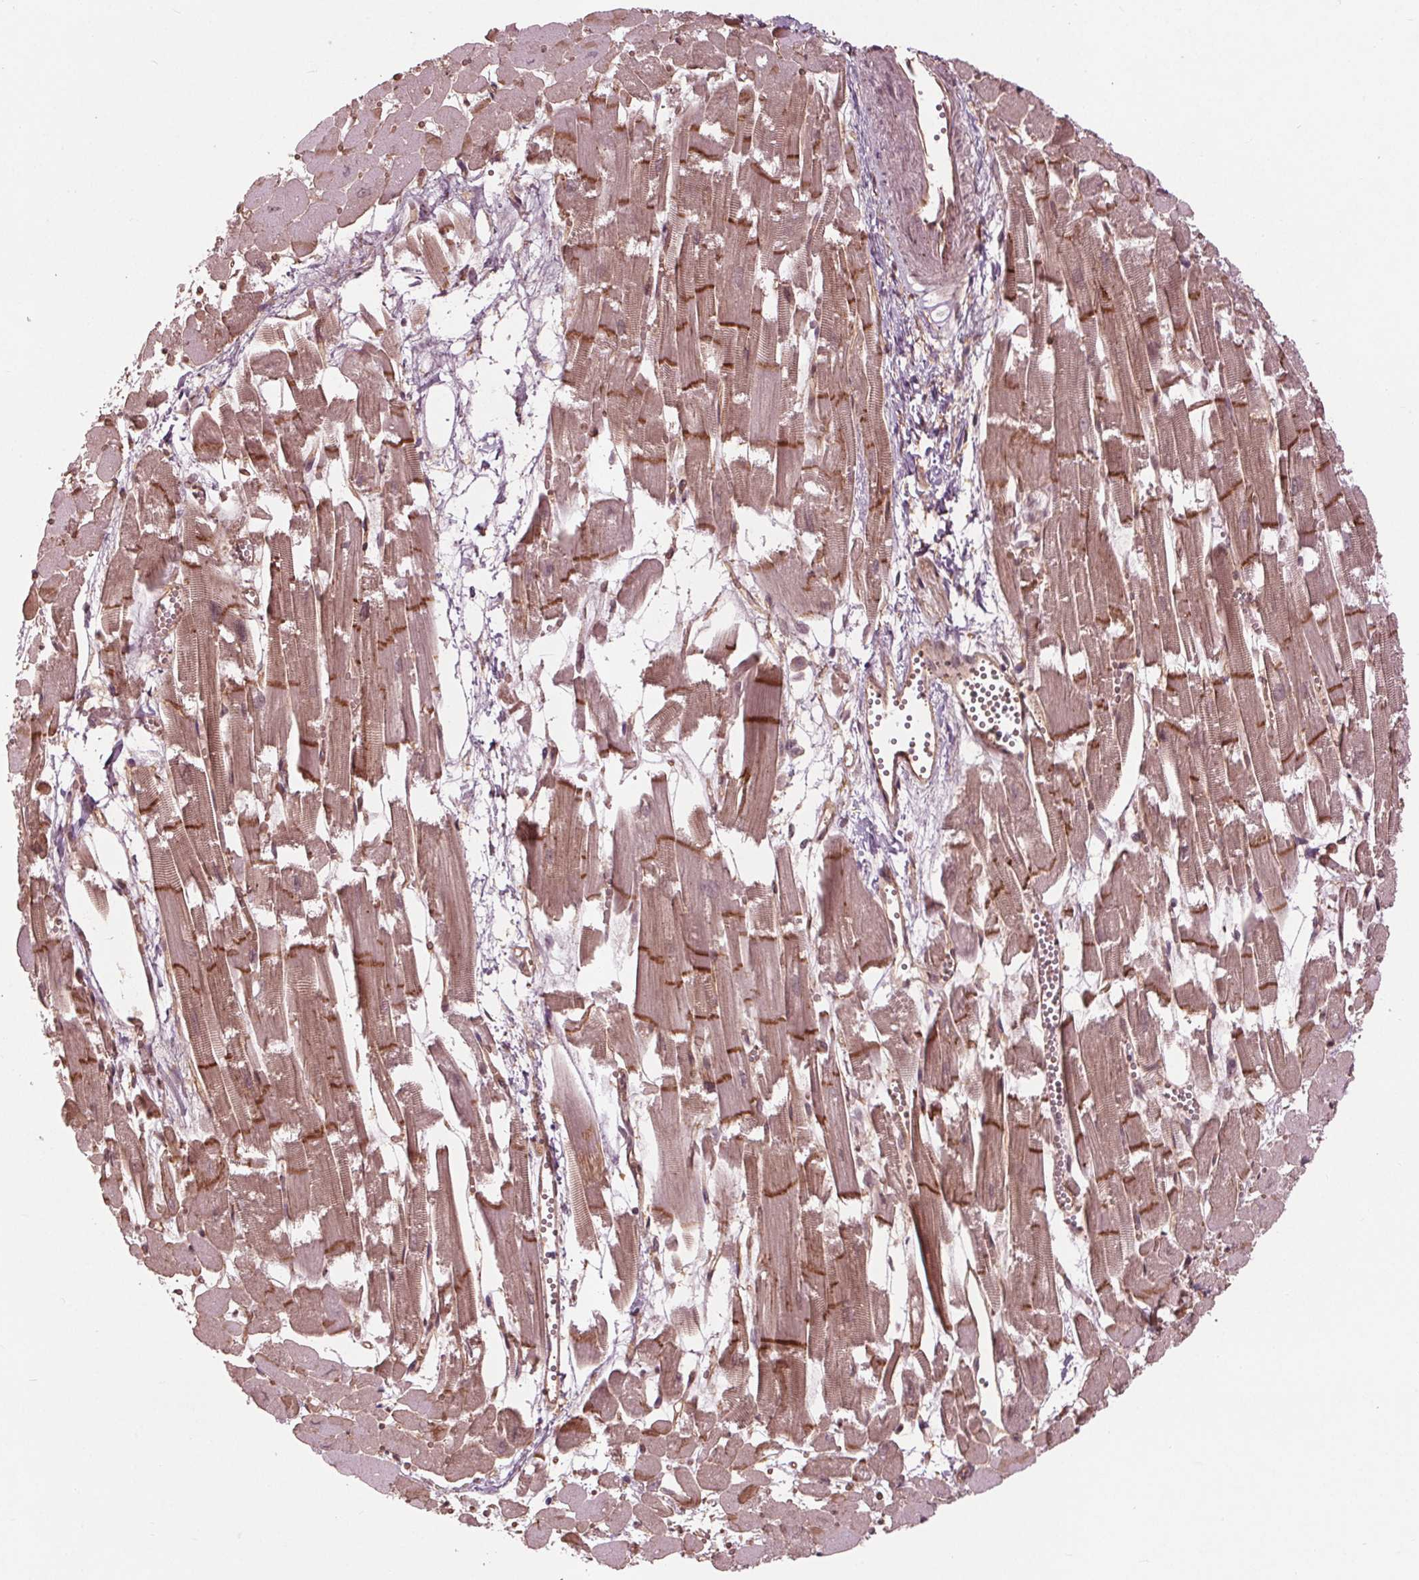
{"staining": {"intensity": "moderate", "quantity": "<25%", "location": "cytoplasmic/membranous"}, "tissue": "heart muscle", "cell_type": "Cardiomyocytes", "image_type": "normal", "snomed": [{"axis": "morphology", "description": "Normal tissue, NOS"}, {"axis": "topography", "description": "Heart"}], "caption": "The image shows immunohistochemical staining of normal heart muscle. There is moderate cytoplasmic/membranous staining is seen in about <25% of cardiomyocytes. Immunohistochemistry (ihc) stains the protein in brown and the nuclei are stained blue.", "gene": "BTBD1", "patient": {"sex": "female", "age": 52}}